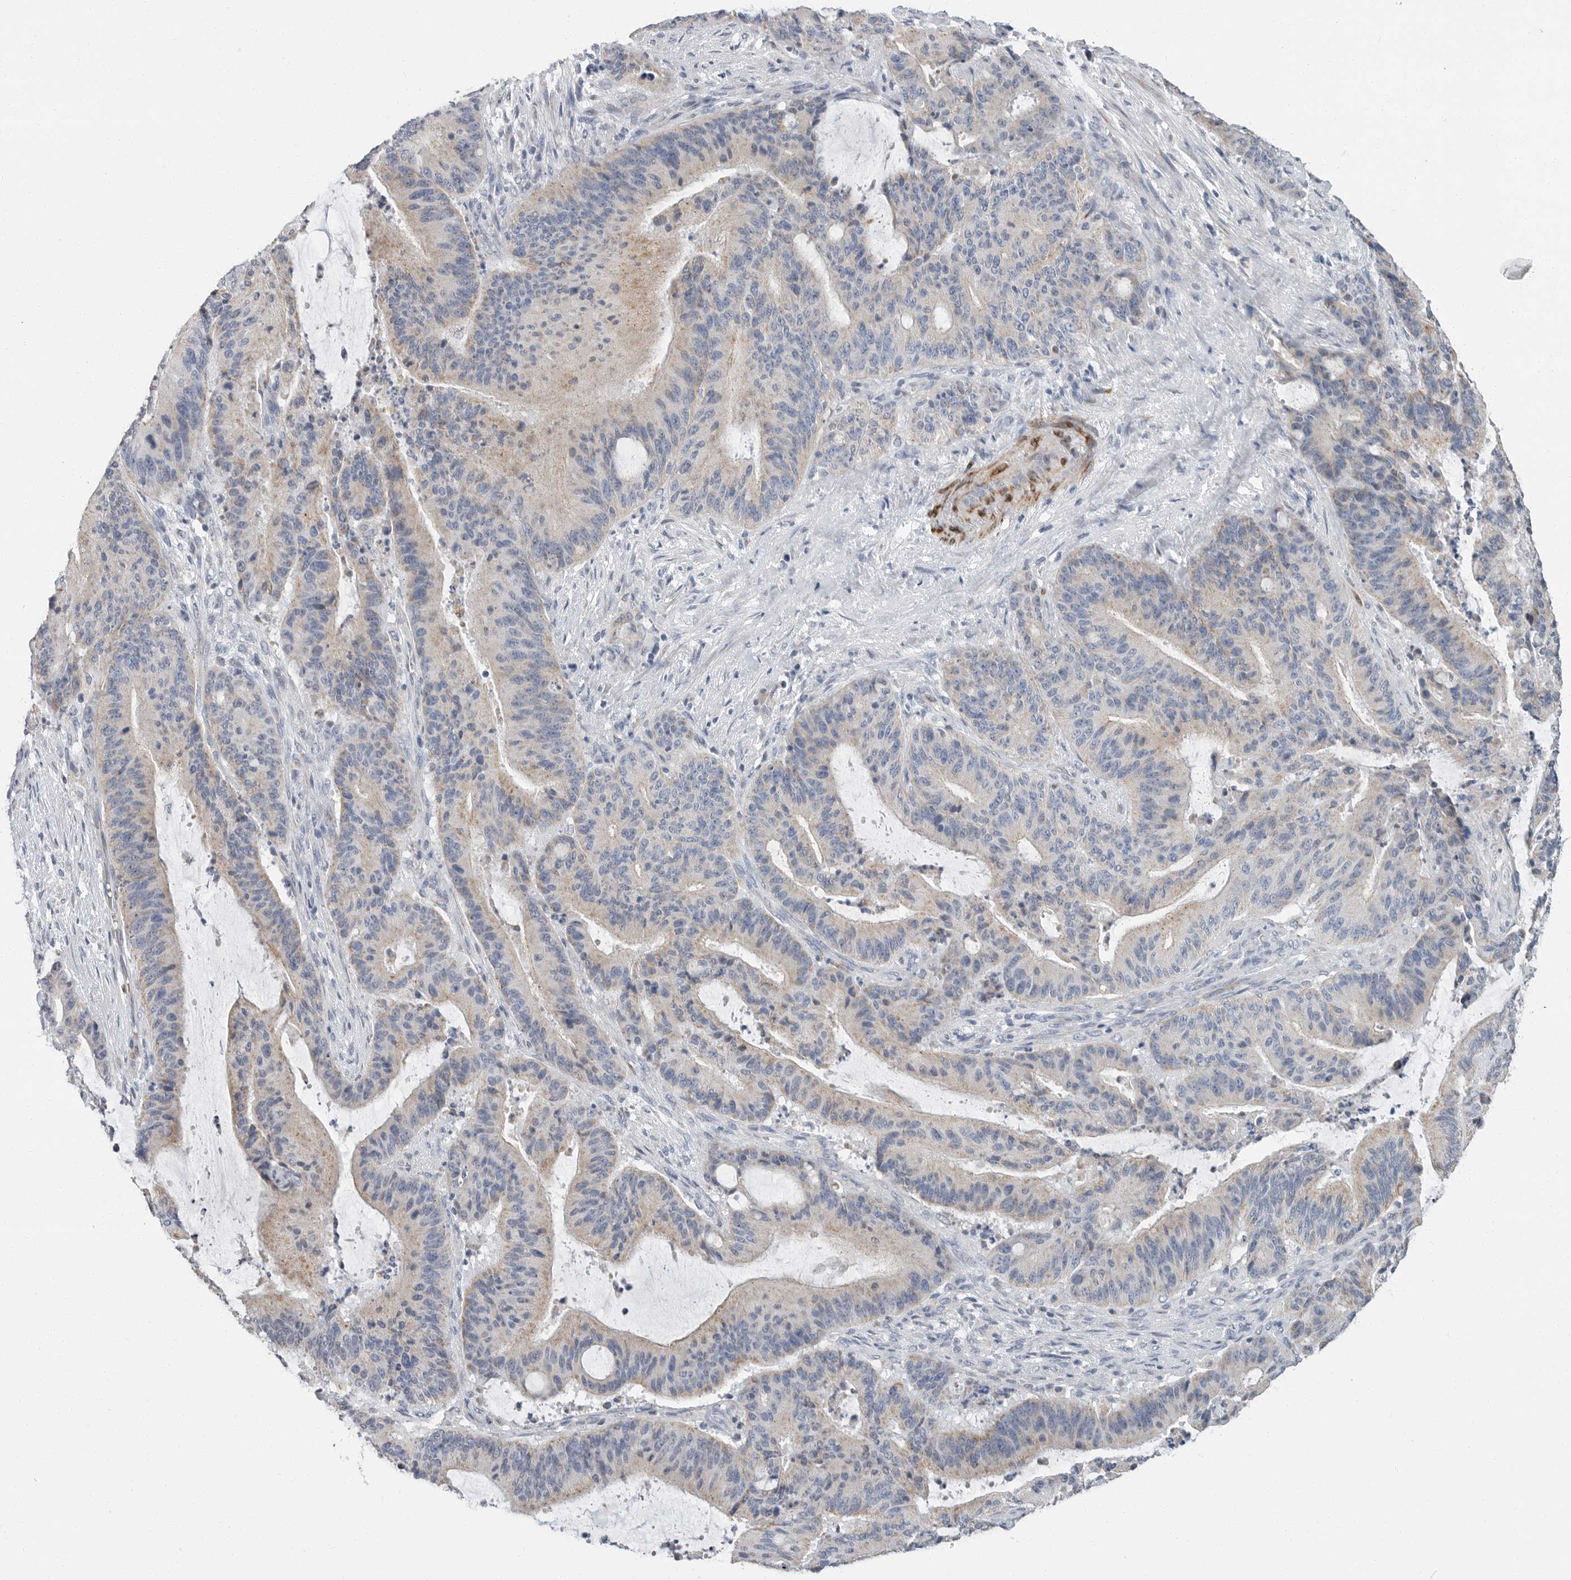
{"staining": {"intensity": "weak", "quantity": "25%-75%", "location": "cytoplasmic/membranous"}, "tissue": "liver cancer", "cell_type": "Tumor cells", "image_type": "cancer", "snomed": [{"axis": "morphology", "description": "Normal tissue, NOS"}, {"axis": "morphology", "description": "Cholangiocarcinoma"}, {"axis": "topography", "description": "Liver"}, {"axis": "topography", "description": "Peripheral nerve tissue"}], "caption": "This histopathology image shows cholangiocarcinoma (liver) stained with immunohistochemistry (IHC) to label a protein in brown. The cytoplasmic/membranous of tumor cells show weak positivity for the protein. Nuclei are counter-stained blue.", "gene": "PLN", "patient": {"sex": "female", "age": 73}}